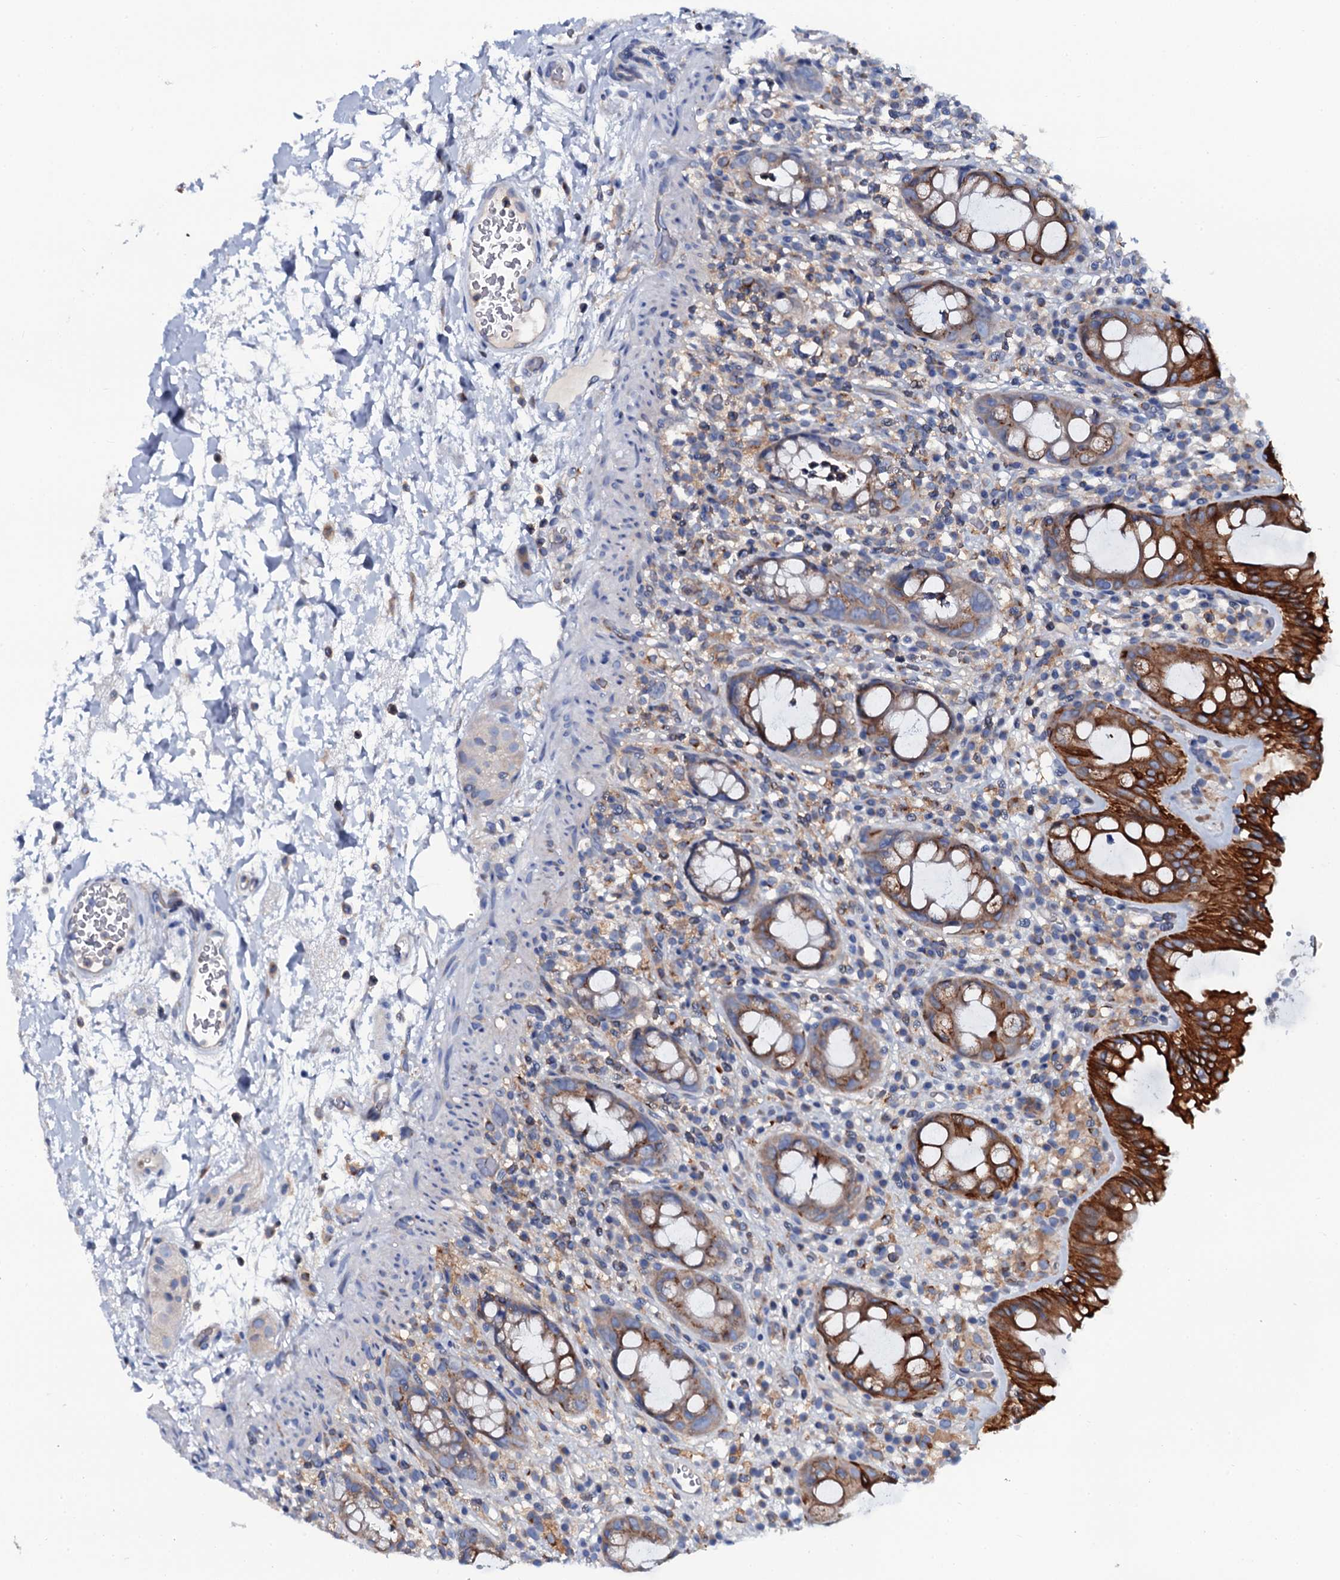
{"staining": {"intensity": "strong", "quantity": "25%-75%", "location": "cytoplasmic/membranous"}, "tissue": "rectum", "cell_type": "Glandular cells", "image_type": "normal", "snomed": [{"axis": "morphology", "description": "Normal tissue, NOS"}, {"axis": "topography", "description": "Rectum"}], "caption": "This micrograph demonstrates benign rectum stained with immunohistochemistry to label a protein in brown. The cytoplasmic/membranous of glandular cells show strong positivity for the protein. Nuclei are counter-stained blue.", "gene": "OTOL1", "patient": {"sex": "female", "age": 57}}